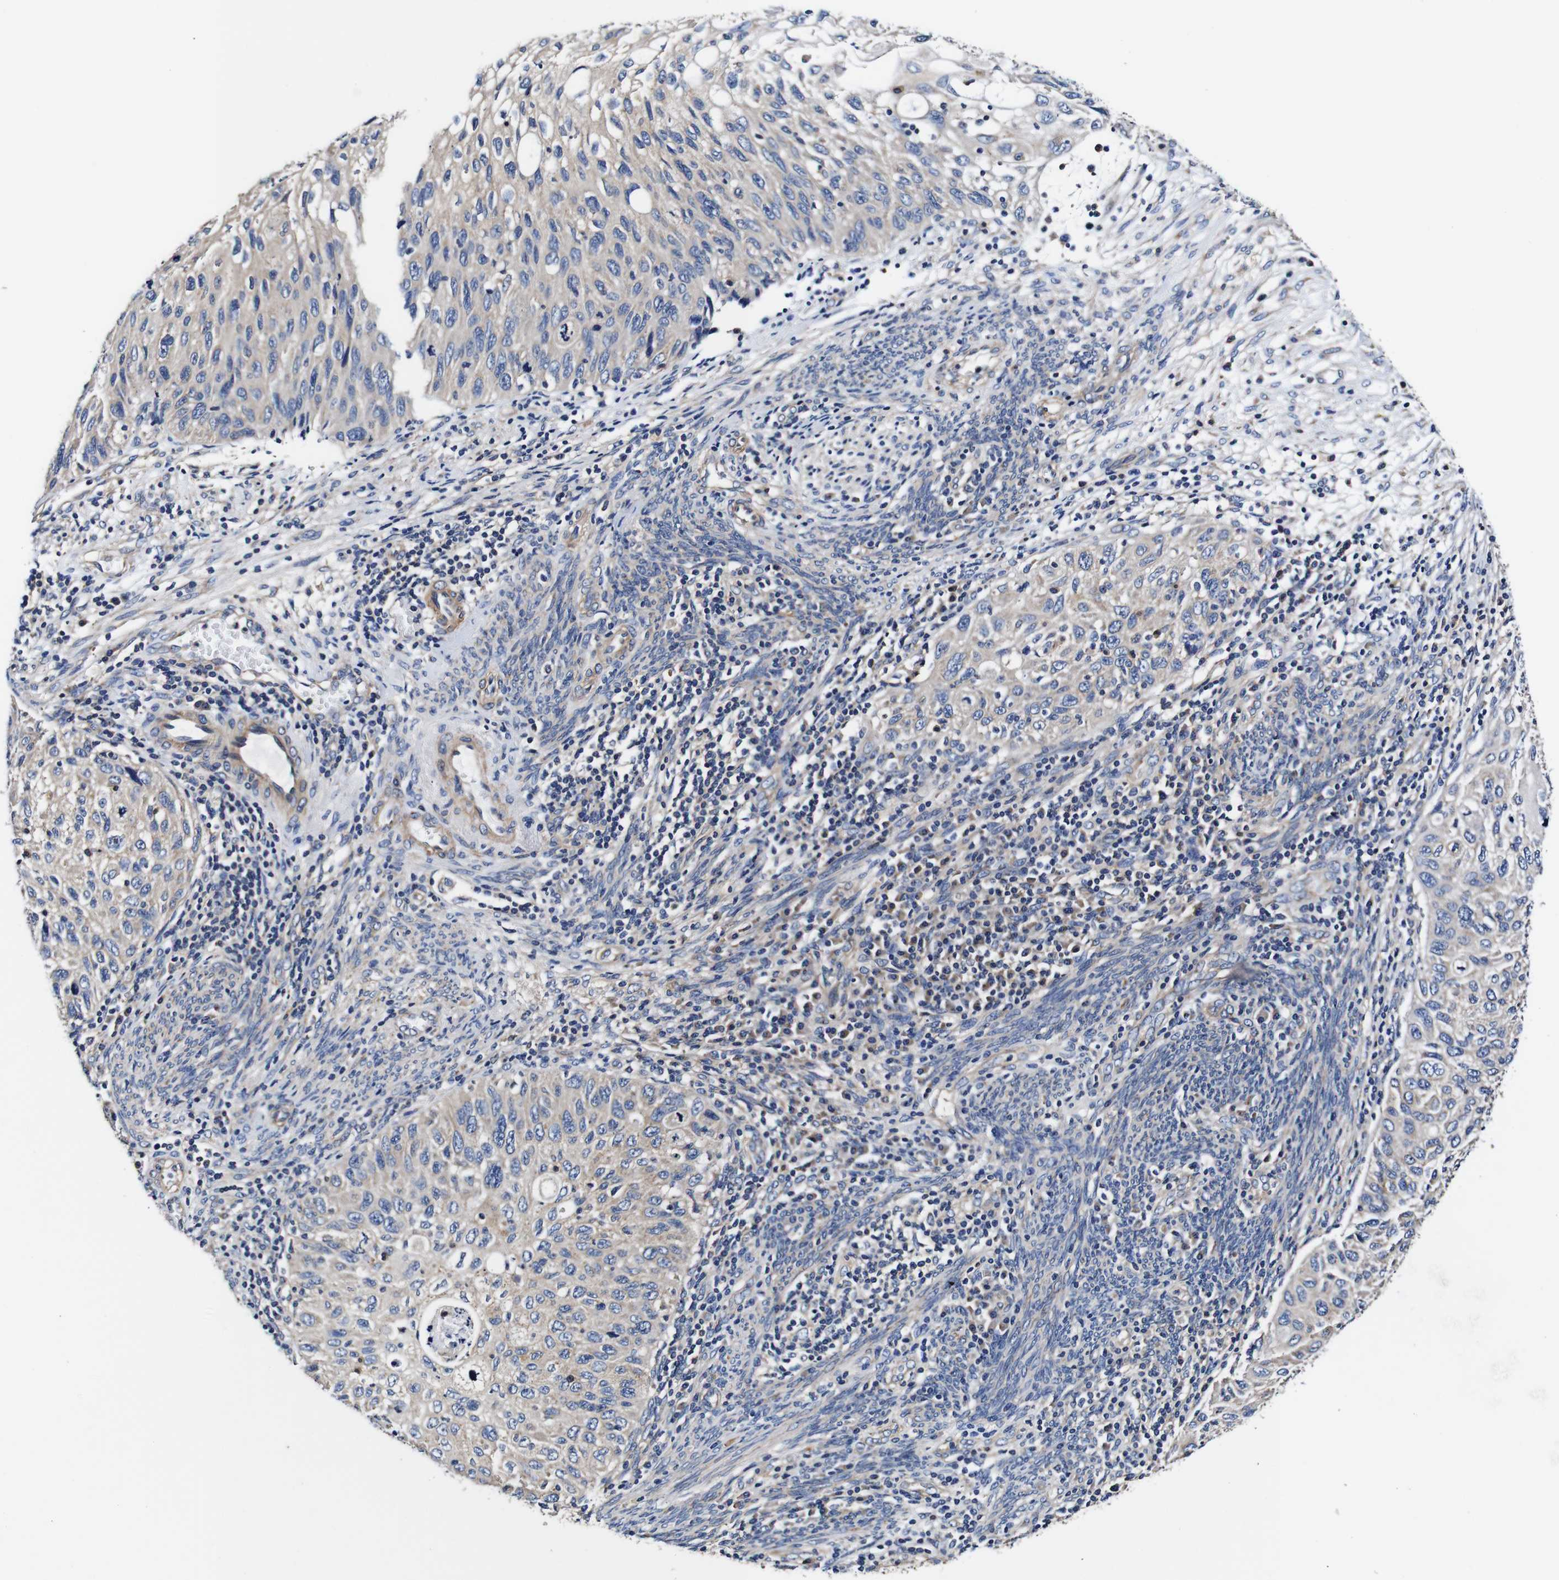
{"staining": {"intensity": "weak", "quantity": "<25%", "location": "cytoplasmic/membranous"}, "tissue": "cervical cancer", "cell_type": "Tumor cells", "image_type": "cancer", "snomed": [{"axis": "morphology", "description": "Squamous cell carcinoma, NOS"}, {"axis": "topography", "description": "Cervix"}], "caption": "An immunohistochemistry image of squamous cell carcinoma (cervical) is shown. There is no staining in tumor cells of squamous cell carcinoma (cervical).", "gene": "PDCD6IP", "patient": {"sex": "female", "age": 70}}